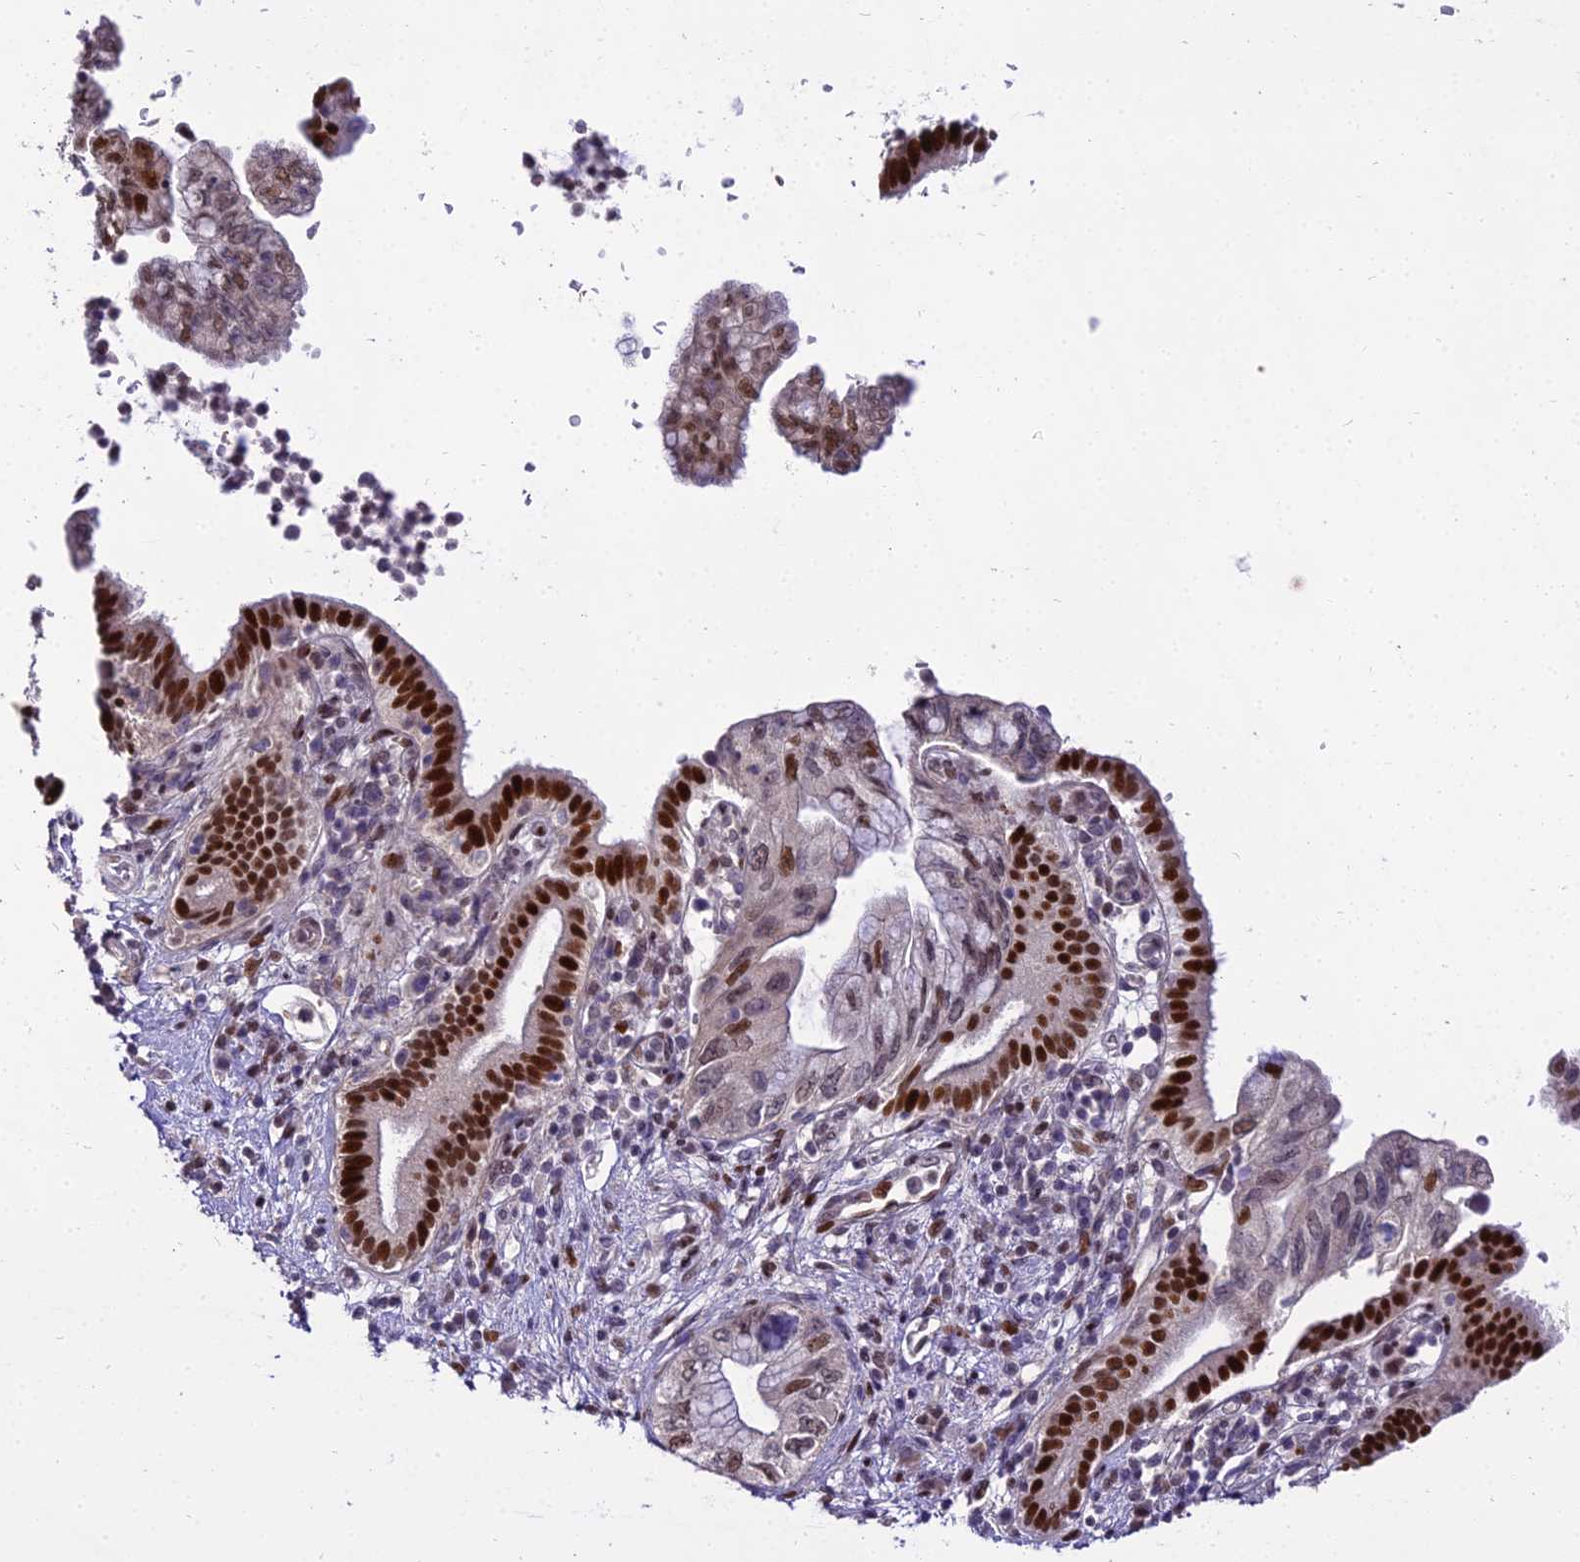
{"staining": {"intensity": "strong", "quantity": ">75%", "location": "nuclear"}, "tissue": "pancreatic cancer", "cell_type": "Tumor cells", "image_type": "cancer", "snomed": [{"axis": "morphology", "description": "Adenocarcinoma, NOS"}, {"axis": "topography", "description": "Pancreas"}], "caption": "Pancreatic cancer (adenocarcinoma) stained for a protein displays strong nuclear positivity in tumor cells.", "gene": "ZNF707", "patient": {"sex": "female", "age": 73}}